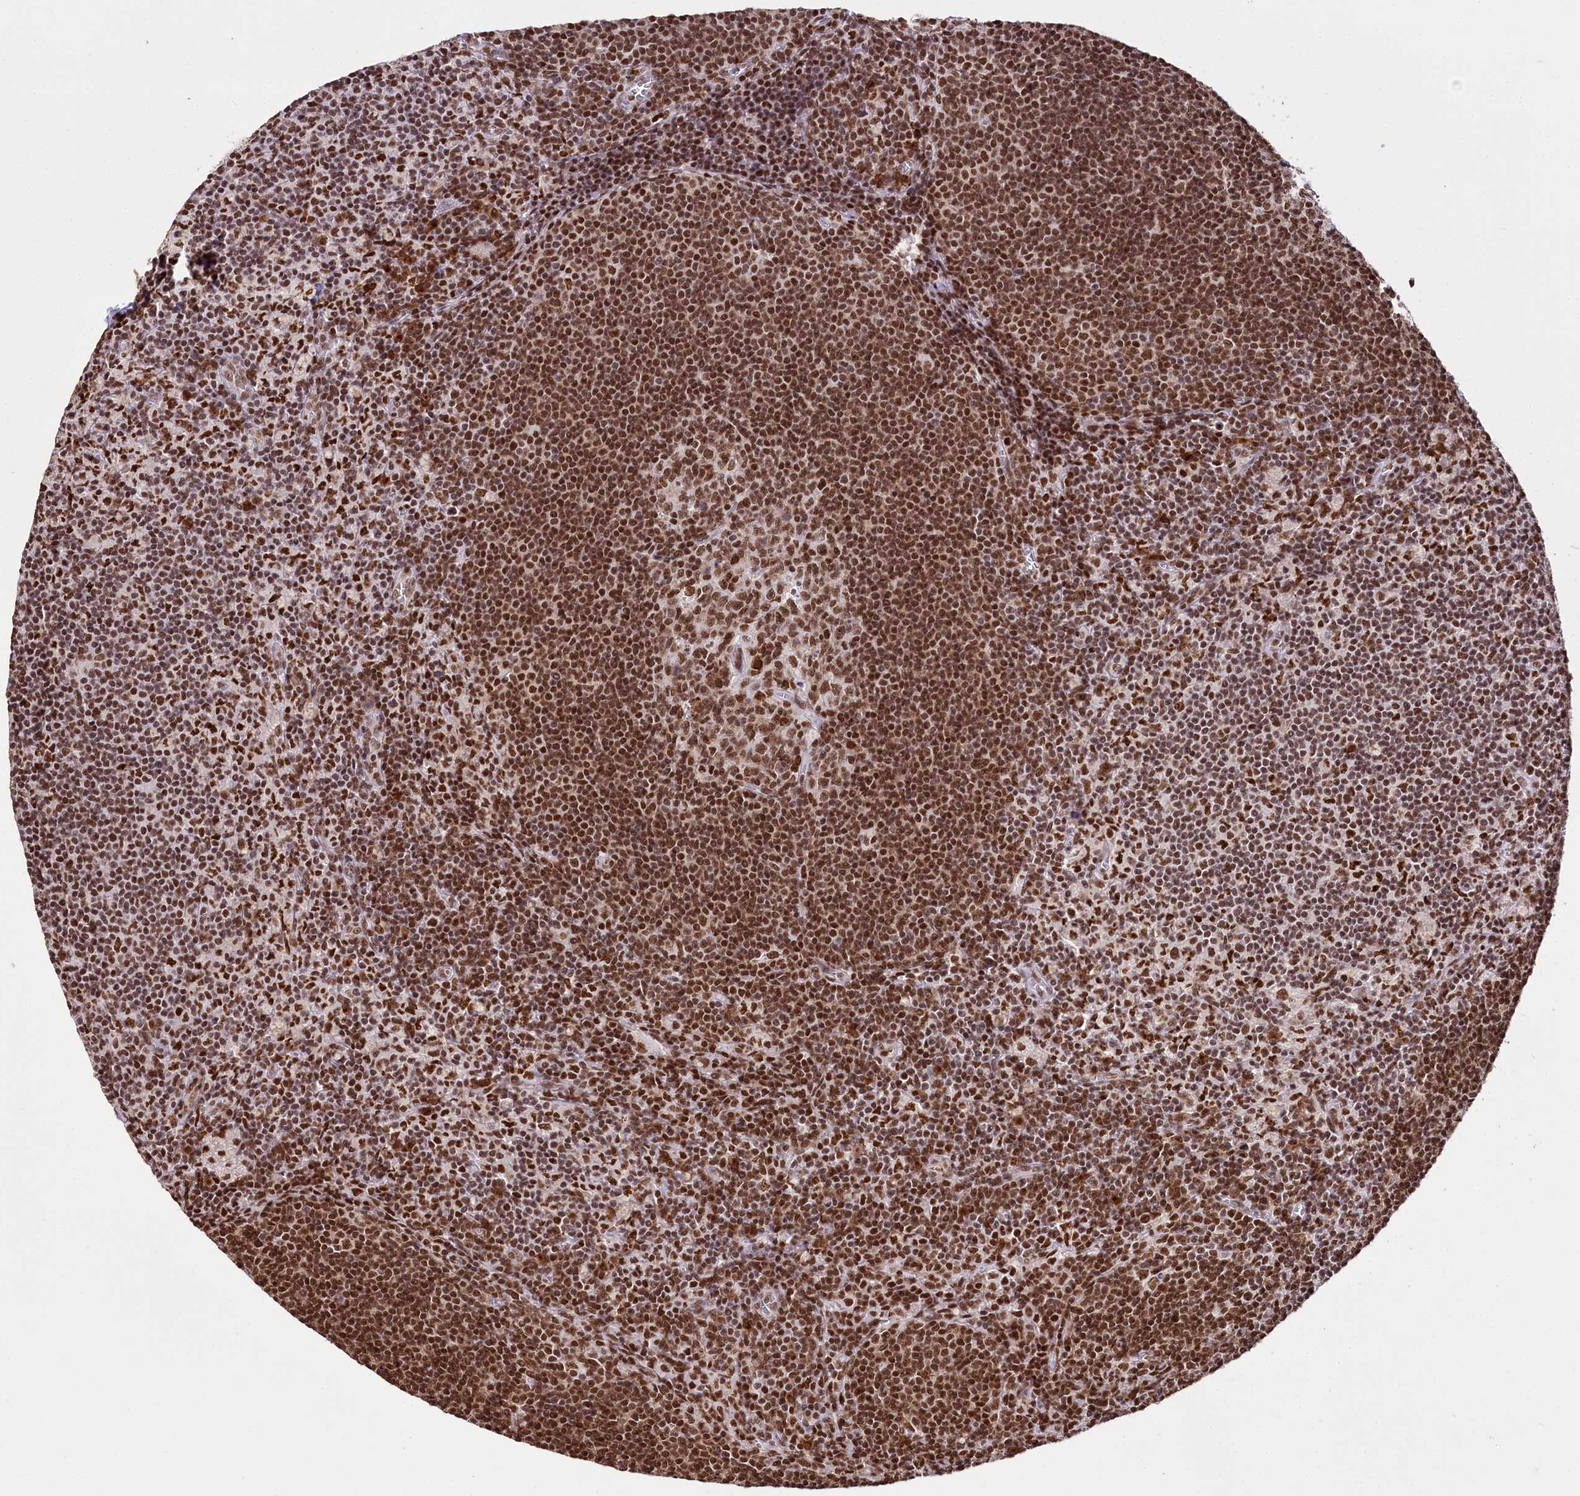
{"staining": {"intensity": "moderate", "quantity": ">75%", "location": "nuclear"}, "tissue": "lymph node", "cell_type": "Germinal center cells", "image_type": "normal", "snomed": [{"axis": "morphology", "description": "Normal tissue, NOS"}, {"axis": "topography", "description": "Lymph node"}], "caption": "An immunohistochemistry micrograph of benign tissue is shown. Protein staining in brown highlights moderate nuclear positivity in lymph node within germinal center cells. (Stains: DAB (3,3'-diaminobenzidine) in brown, nuclei in blue, Microscopy: brightfield microscopy at high magnification).", "gene": "SMARCE1", "patient": {"sex": "male", "age": 69}}